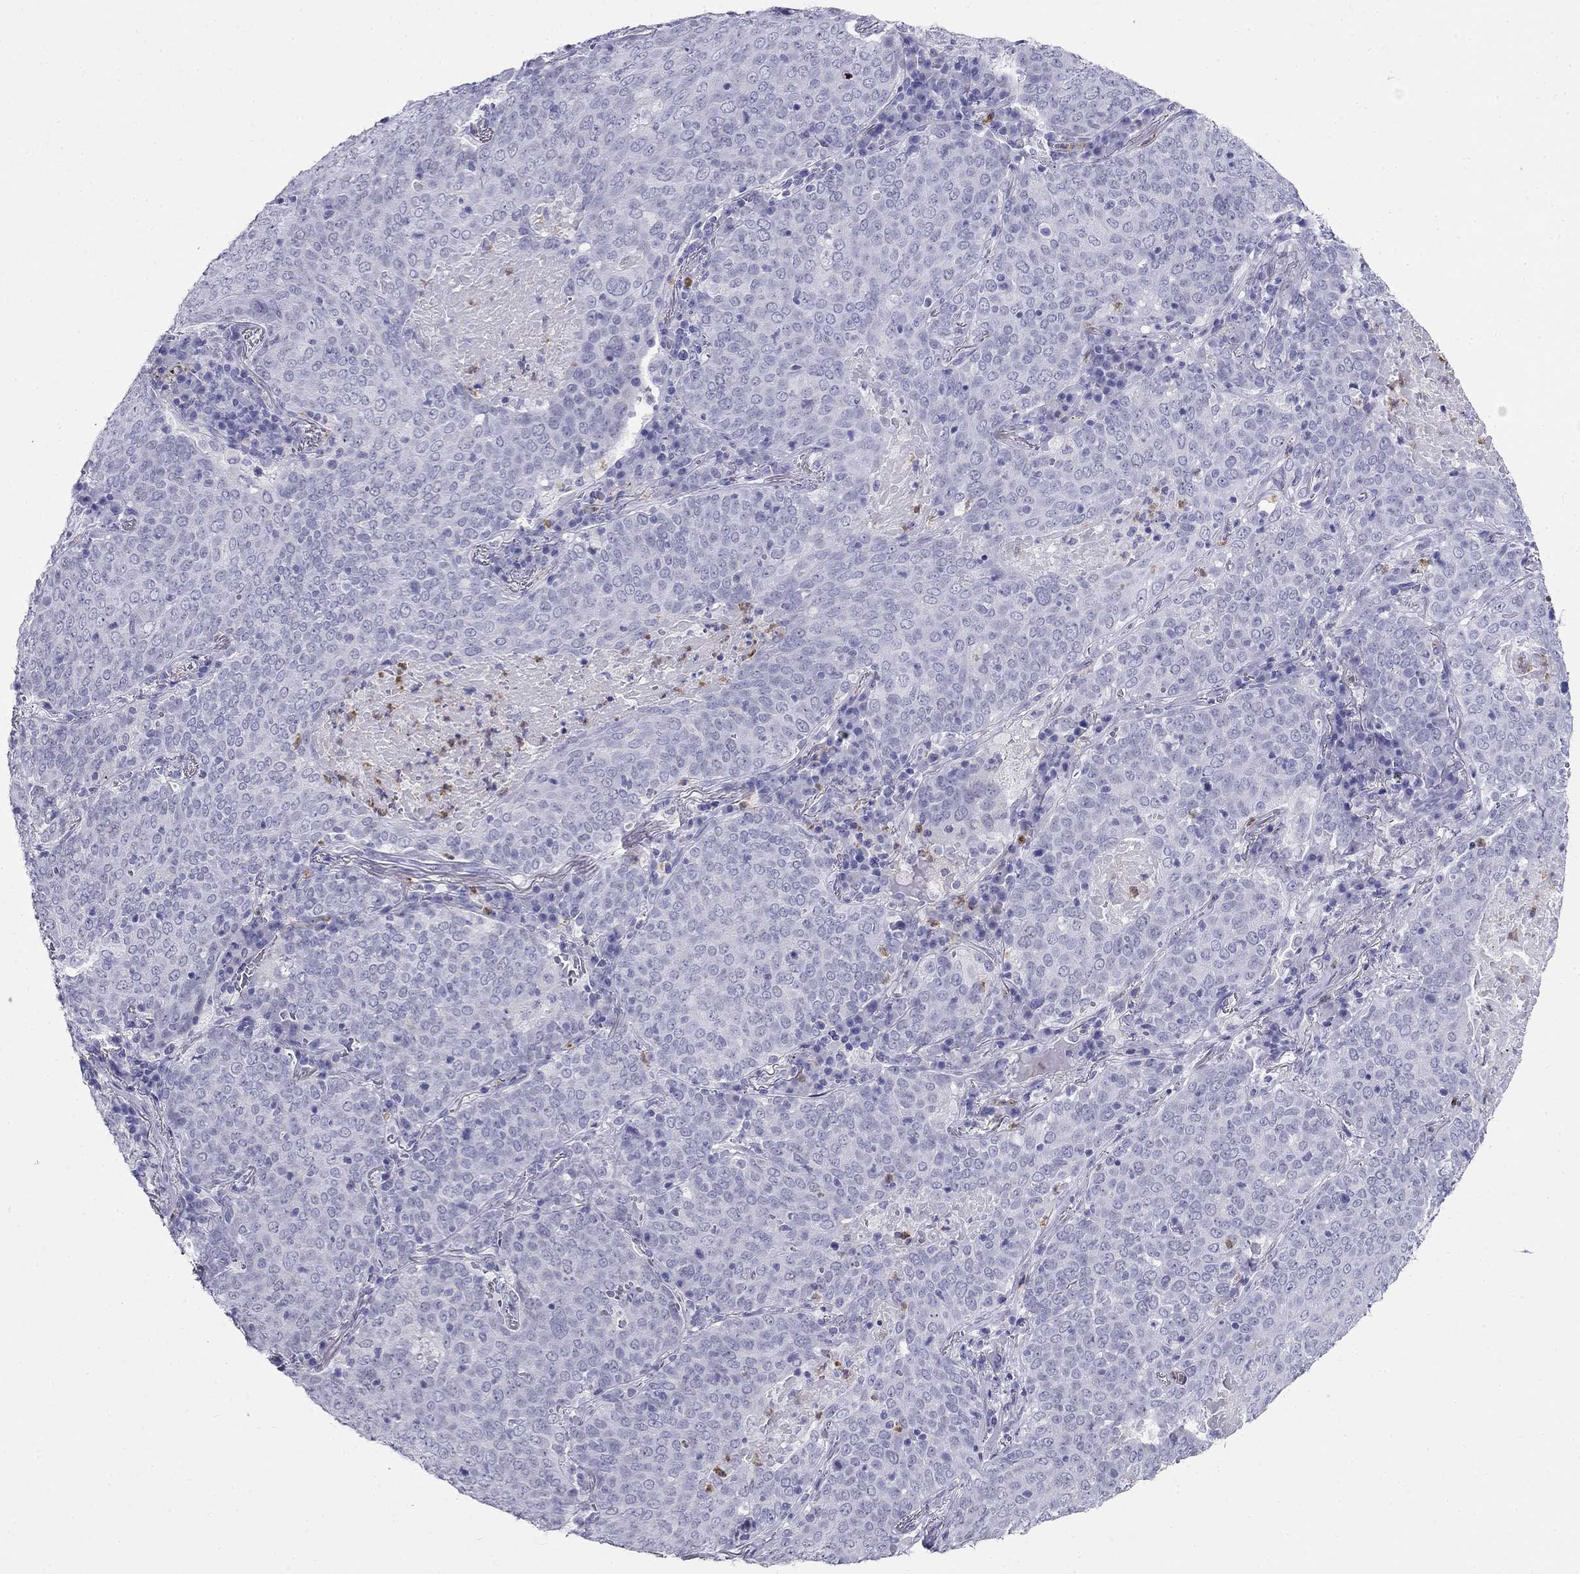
{"staining": {"intensity": "negative", "quantity": "none", "location": "none"}, "tissue": "lung cancer", "cell_type": "Tumor cells", "image_type": "cancer", "snomed": [{"axis": "morphology", "description": "Squamous cell carcinoma, NOS"}, {"axis": "topography", "description": "Lung"}], "caption": "DAB immunohistochemical staining of human lung squamous cell carcinoma exhibits no significant expression in tumor cells.", "gene": "PPP1R36", "patient": {"sex": "male", "age": 82}}